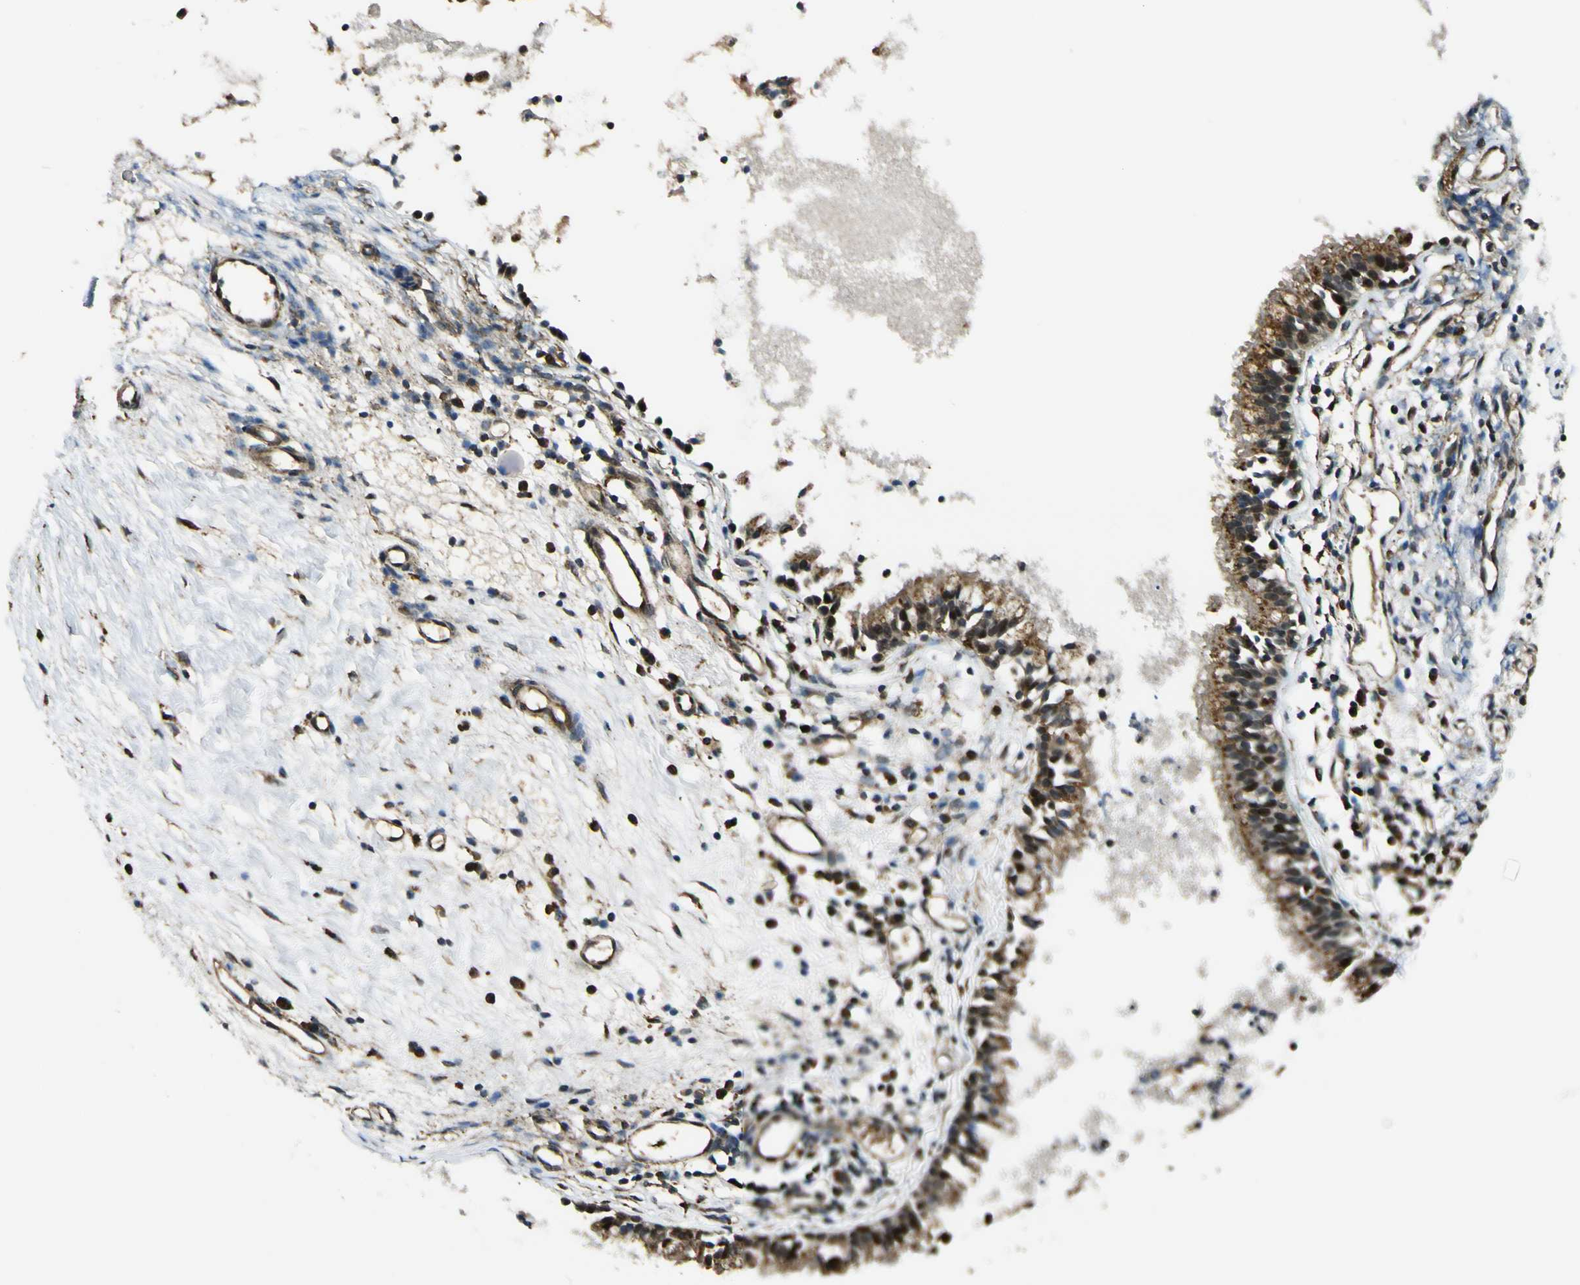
{"staining": {"intensity": "strong", "quantity": "25%-75%", "location": "cytoplasmic/membranous,nuclear"}, "tissue": "nasopharynx", "cell_type": "Respiratory epithelial cells", "image_type": "normal", "snomed": [{"axis": "morphology", "description": "Normal tissue, NOS"}, {"axis": "topography", "description": "Nasopharynx"}], "caption": "Immunohistochemistry micrograph of unremarkable nasopharynx: human nasopharynx stained using immunohistochemistry displays high levels of strong protein expression localized specifically in the cytoplasmic/membranous,nuclear of respiratory epithelial cells, appearing as a cytoplasmic/membranous,nuclear brown color.", "gene": "LAMTOR1", "patient": {"sex": "male", "age": 21}}